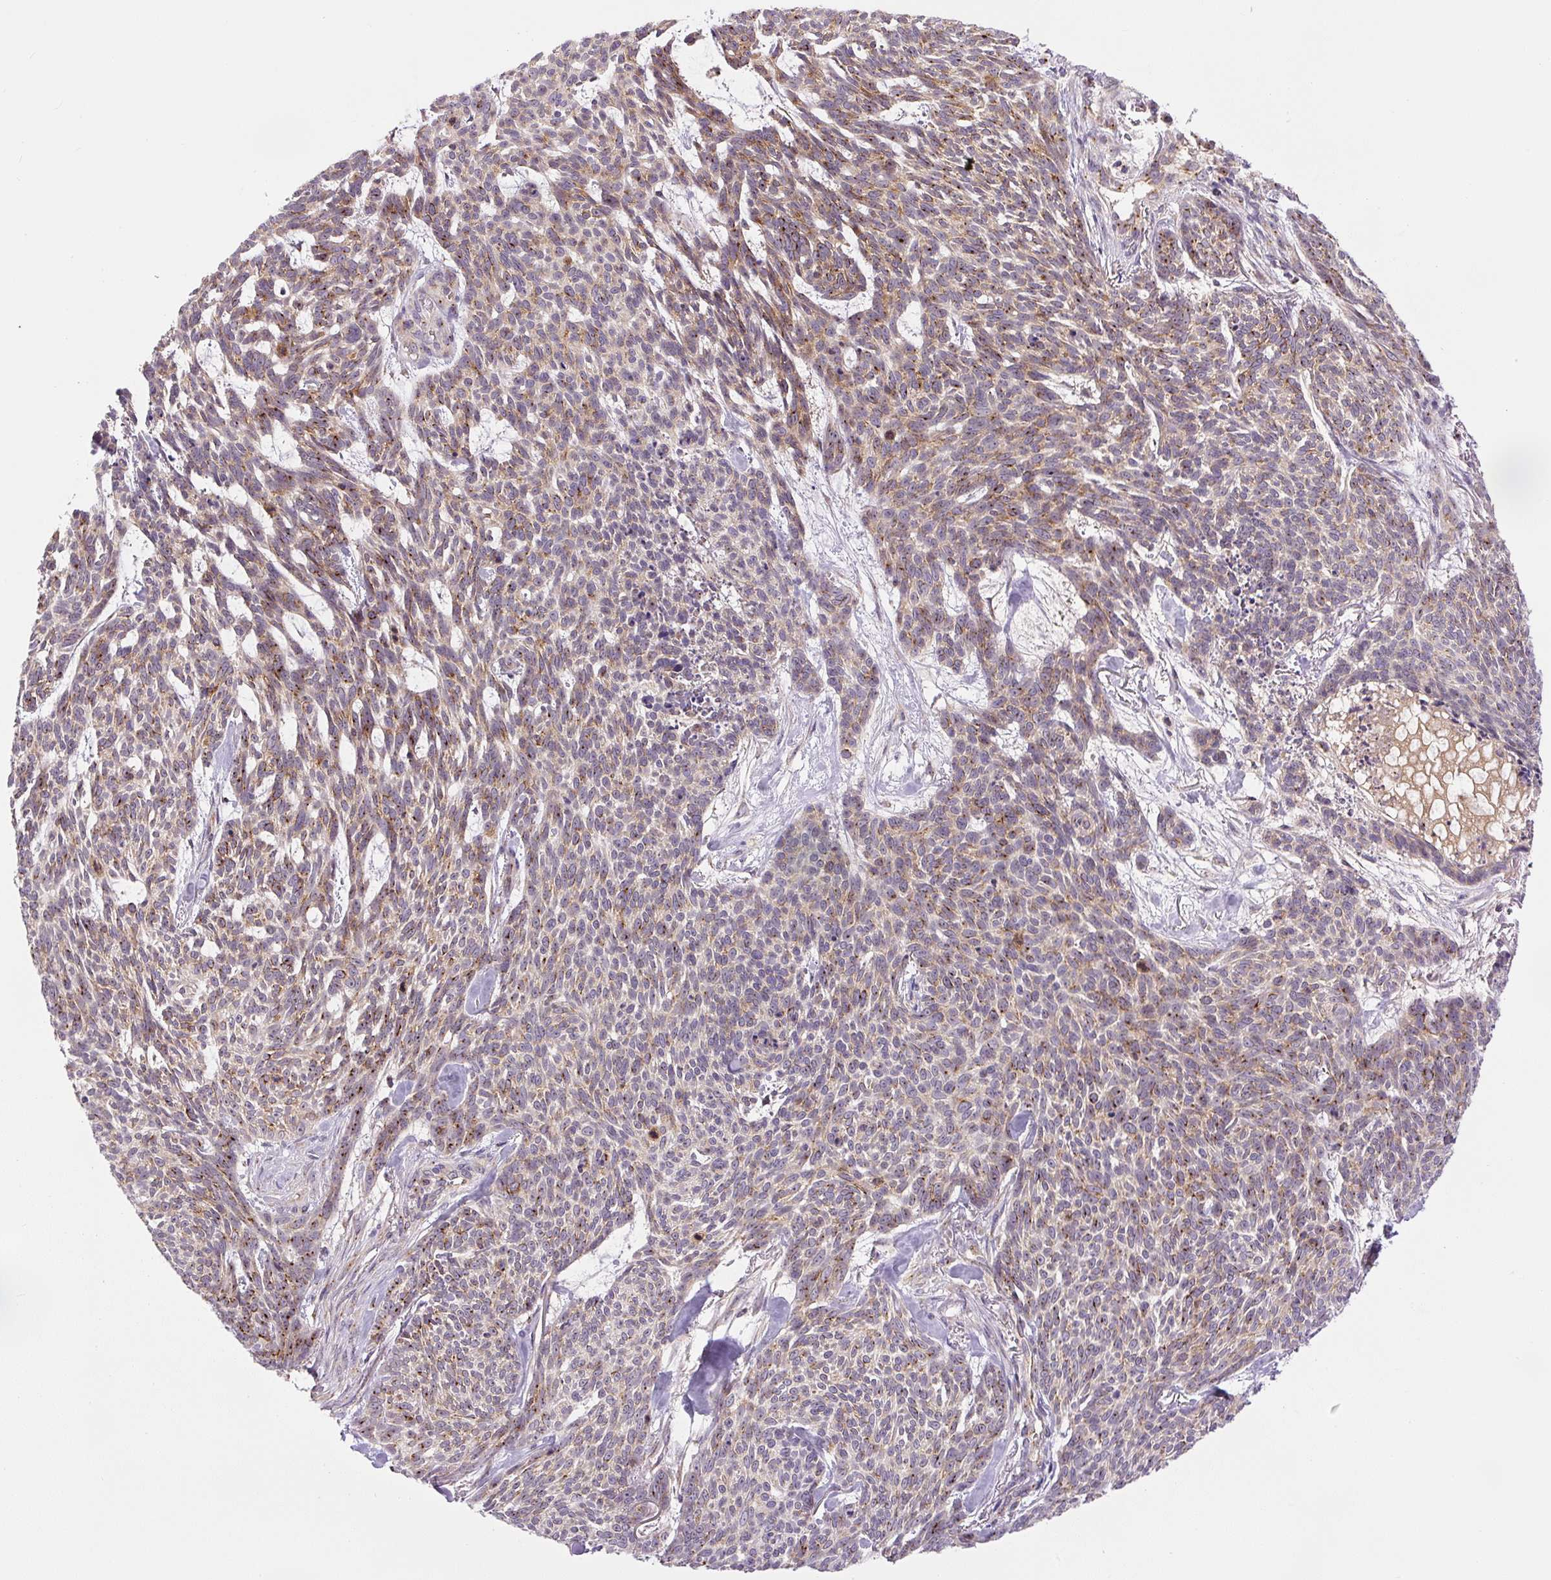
{"staining": {"intensity": "moderate", "quantity": "25%-75%", "location": "cytoplasmic/membranous"}, "tissue": "skin cancer", "cell_type": "Tumor cells", "image_type": "cancer", "snomed": [{"axis": "morphology", "description": "Basal cell carcinoma"}, {"axis": "topography", "description": "Skin"}], "caption": "High-magnification brightfield microscopy of skin basal cell carcinoma stained with DAB (brown) and counterstained with hematoxylin (blue). tumor cells exhibit moderate cytoplasmic/membranous expression is appreciated in approximately25%-75% of cells.", "gene": "PCM1", "patient": {"sex": "female", "age": 93}}